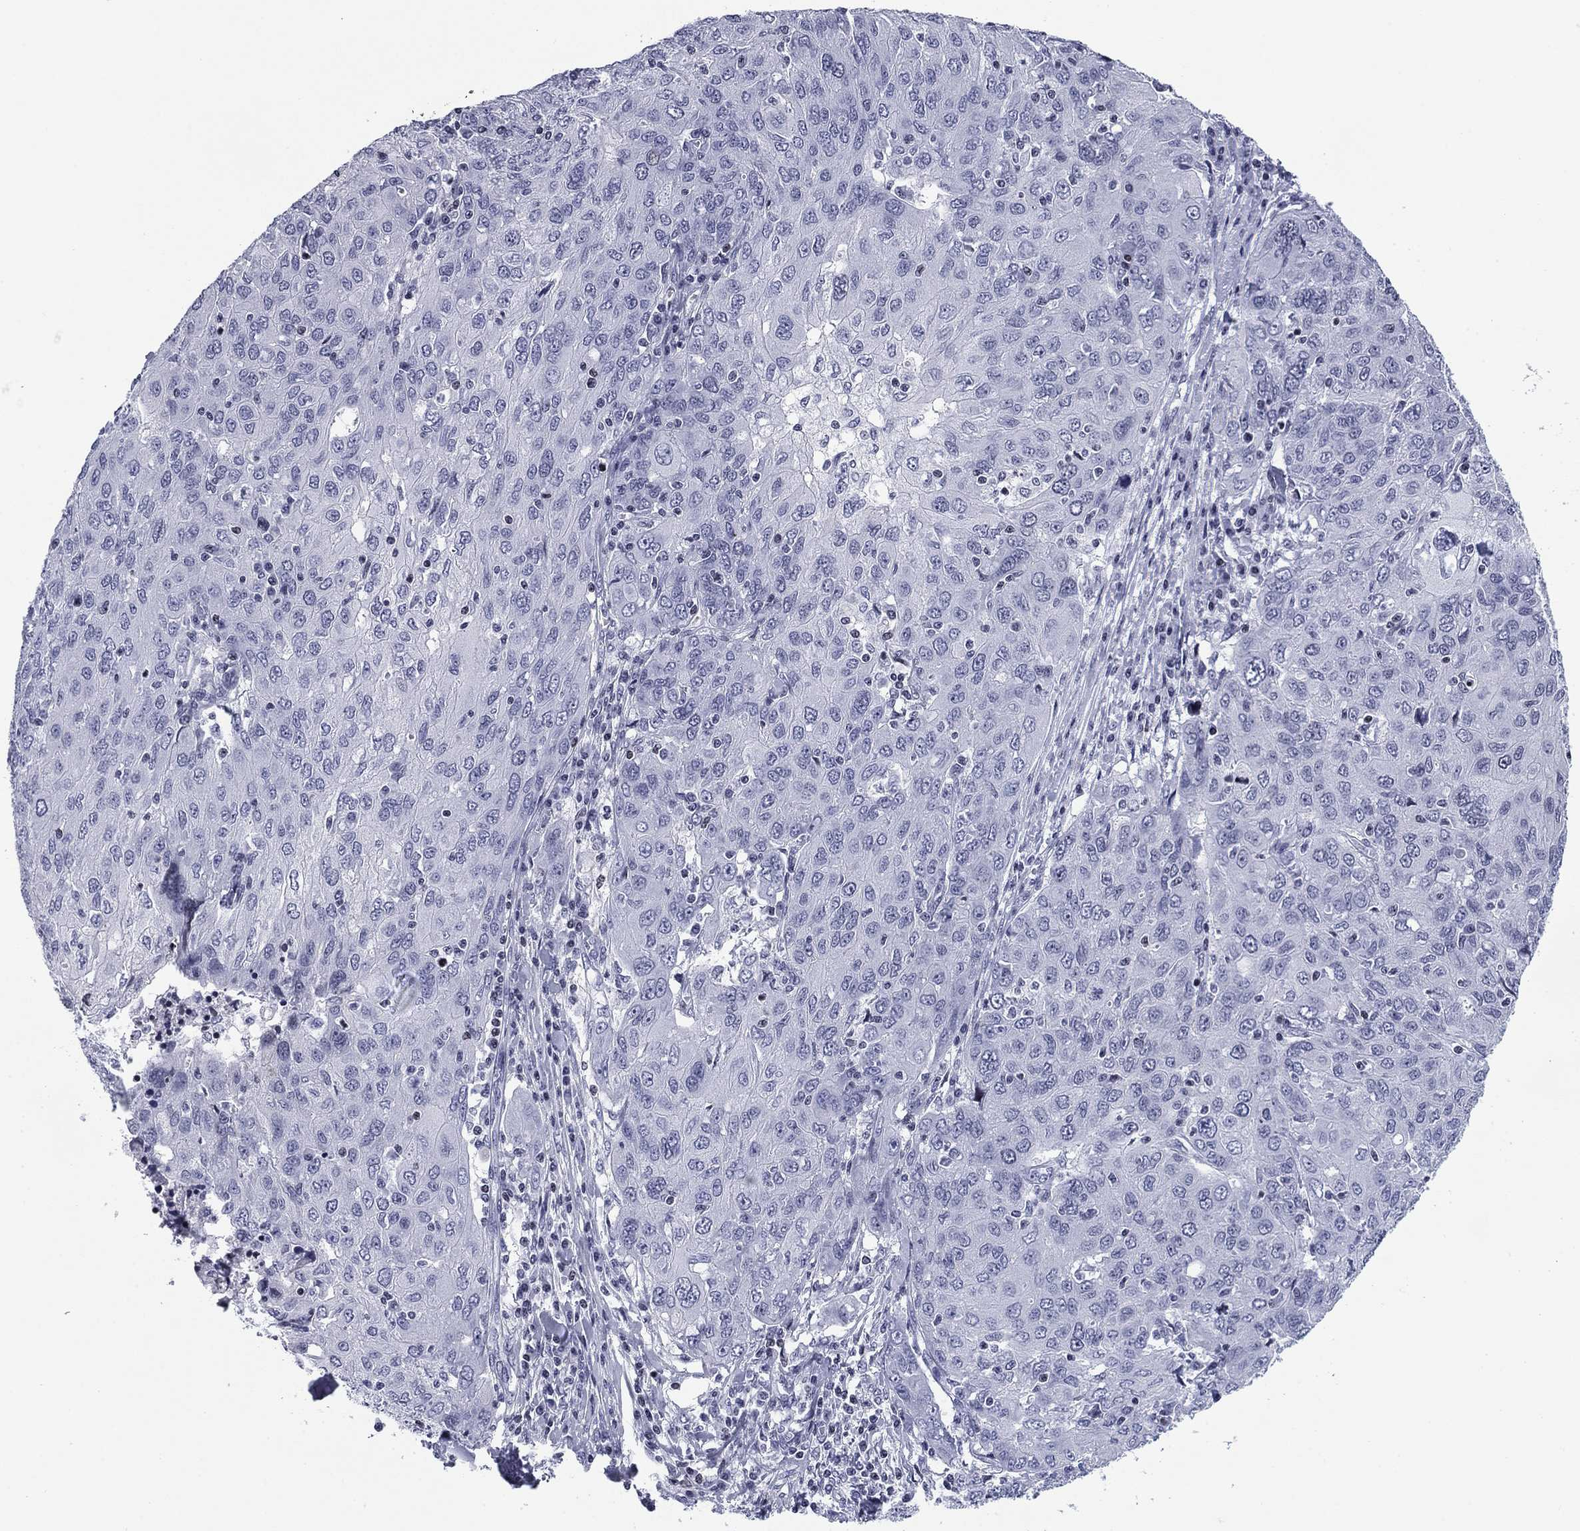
{"staining": {"intensity": "negative", "quantity": "none", "location": "none"}, "tissue": "ovarian cancer", "cell_type": "Tumor cells", "image_type": "cancer", "snomed": [{"axis": "morphology", "description": "Carcinoma, endometroid"}, {"axis": "topography", "description": "Ovary"}], "caption": "An IHC histopathology image of endometroid carcinoma (ovarian) is shown. There is no staining in tumor cells of endometroid carcinoma (ovarian).", "gene": "CCDC144A", "patient": {"sex": "female", "age": 50}}